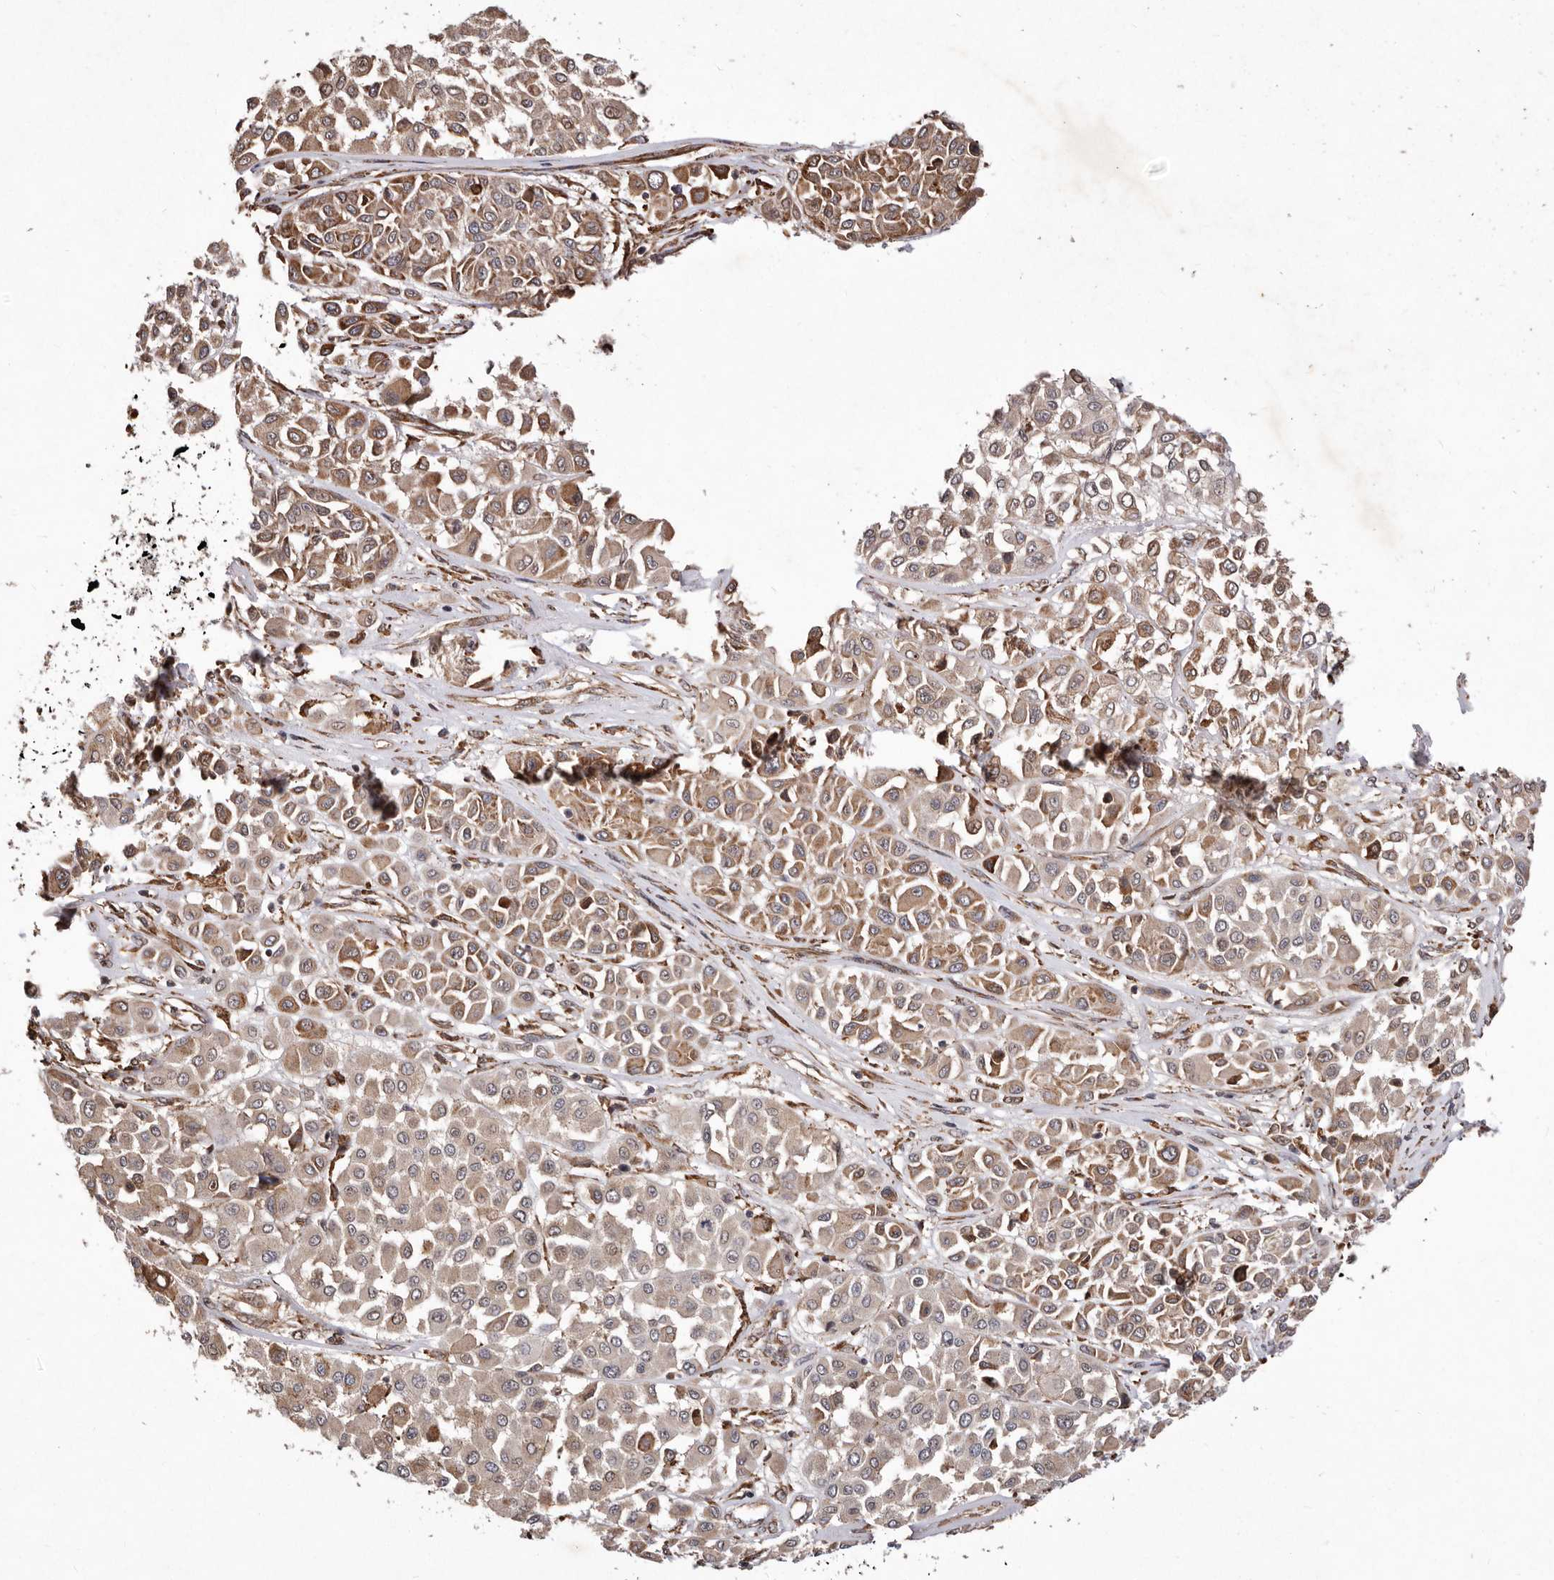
{"staining": {"intensity": "moderate", "quantity": ">75%", "location": "cytoplasmic/membranous"}, "tissue": "melanoma", "cell_type": "Tumor cells", "image_type": "cancer", "snomed": [{"axis": "morphology", "description": "Malignant melanoma, Metastatic site"}, {"axis": "topography", "description": "Soft tissue"}], "caption": "Malignant melanoma (metastatic site) stained for a protein reveals moderate cytoplasmic/membranous positivity in tumor cells. (DAB (3,3'-diaminobenzidine) = brown stain, brightfield microscopy at high magnification).", "gene": "RRM2B", "patient": {"sex": "male", "age": 41}}